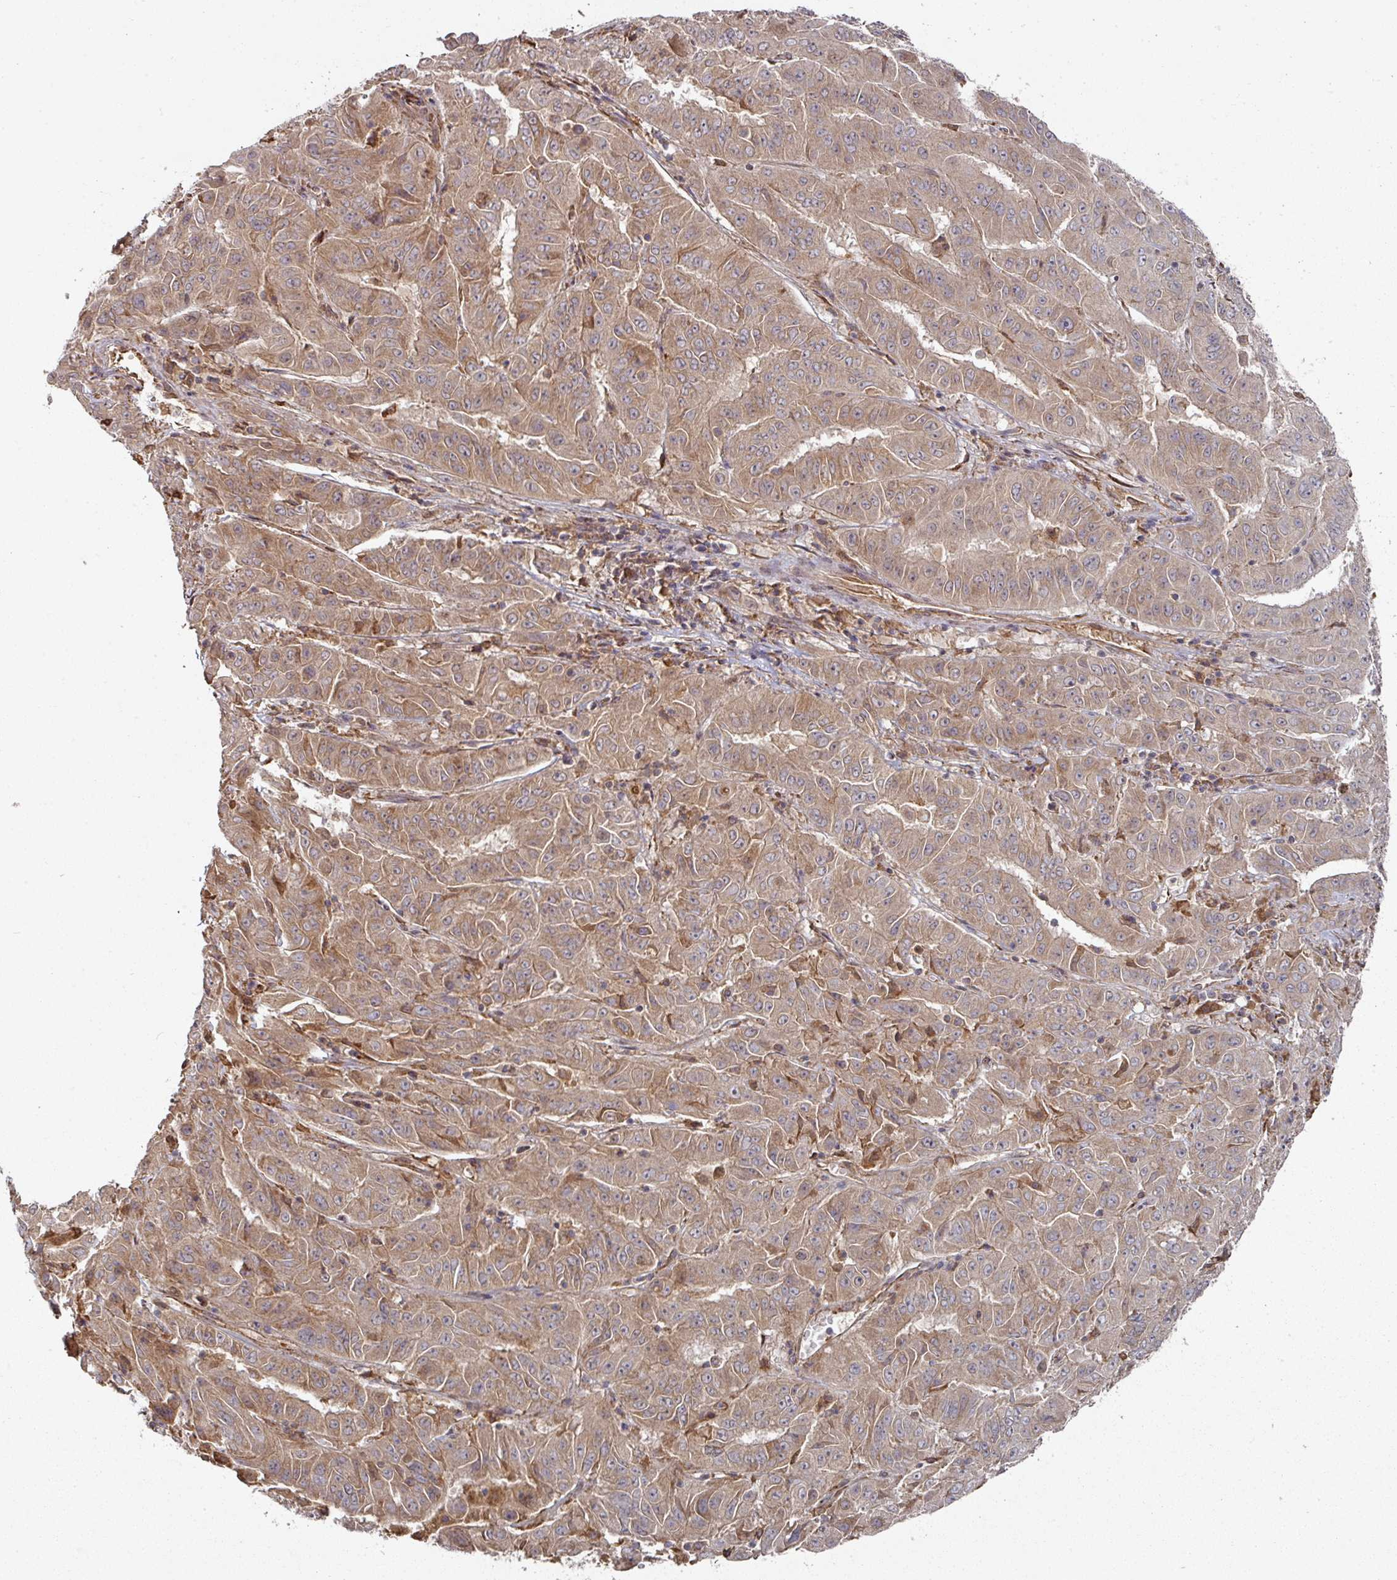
{"staining": {"intensity": "moderate", "quantity": ">75%", "location": "cytoplasmic/membranous"}, "tissue": "pancreatic cancer", "cell_type": "Tumor cells", "image_type": "cancer", "snomed": [{"axis": "morphology", "description": "Adenocarcinoma, NOS"}, {"axis": "topography", "description": "Pancreas"}], "caption": "Pancreatic adenocarcinoma was stained to show a protein in brown. There is medium levels of moderate cytoplasmic/membranous staining in about >75% of tumor cells. Nuclei are stained in blue.", "gene": "CEP95", "patient": {"sex": "male", "age": 63}}